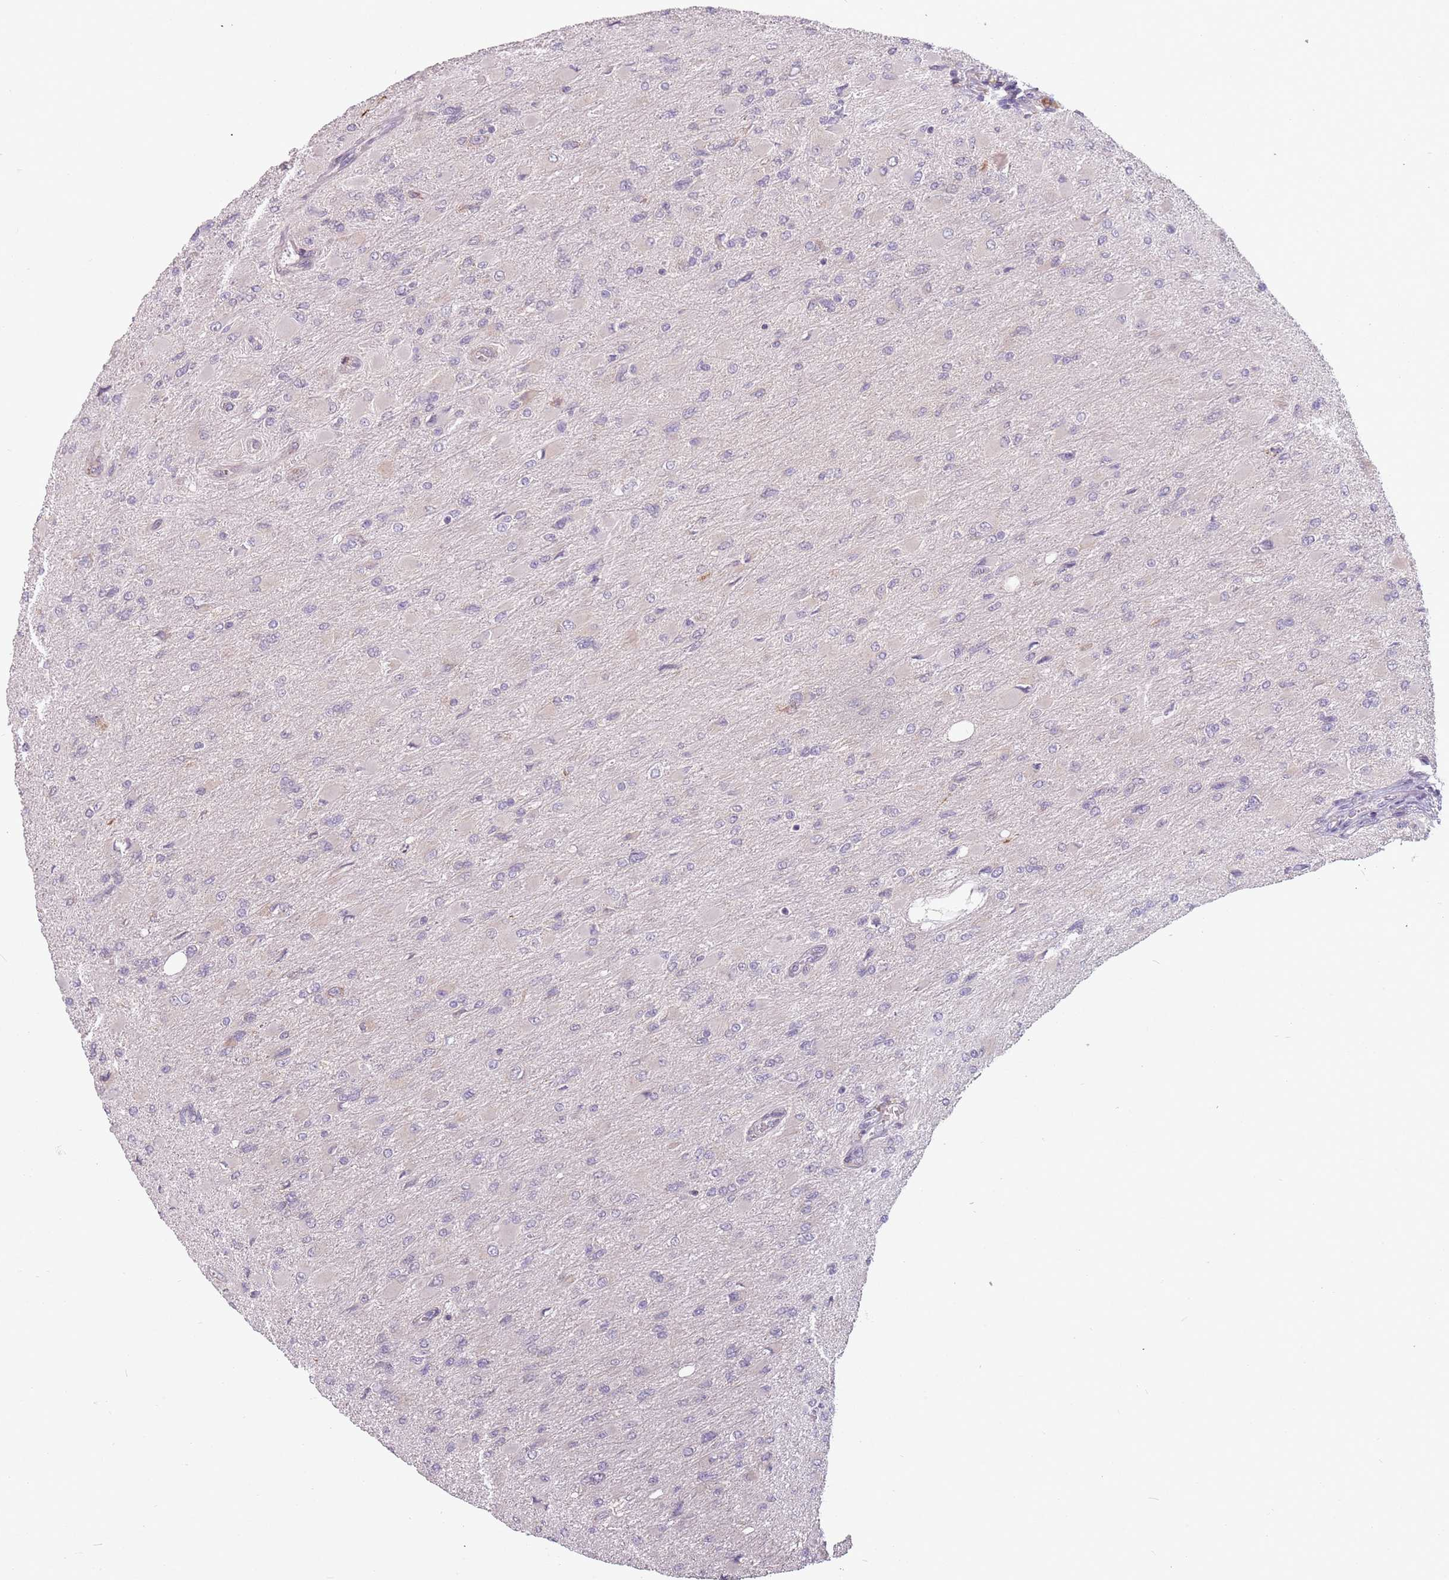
{"staining": {"intensity": "negative", "quantity": "none", "location": "none"}, "tissue": "glioma", "cell_type": "Tumor cells", "image_type": "cancer", "snomed": [{"axis": "morphology", "description": "Glioma, malignant, High grade"}, {"axis": "topography", "description": "Cerebral cortex"}], "caption": "Glioma stained for a protein using IHC displays no staining tumor cells.", "gene": "RPS9", "patient": {"sex": "female", "age": 36}}